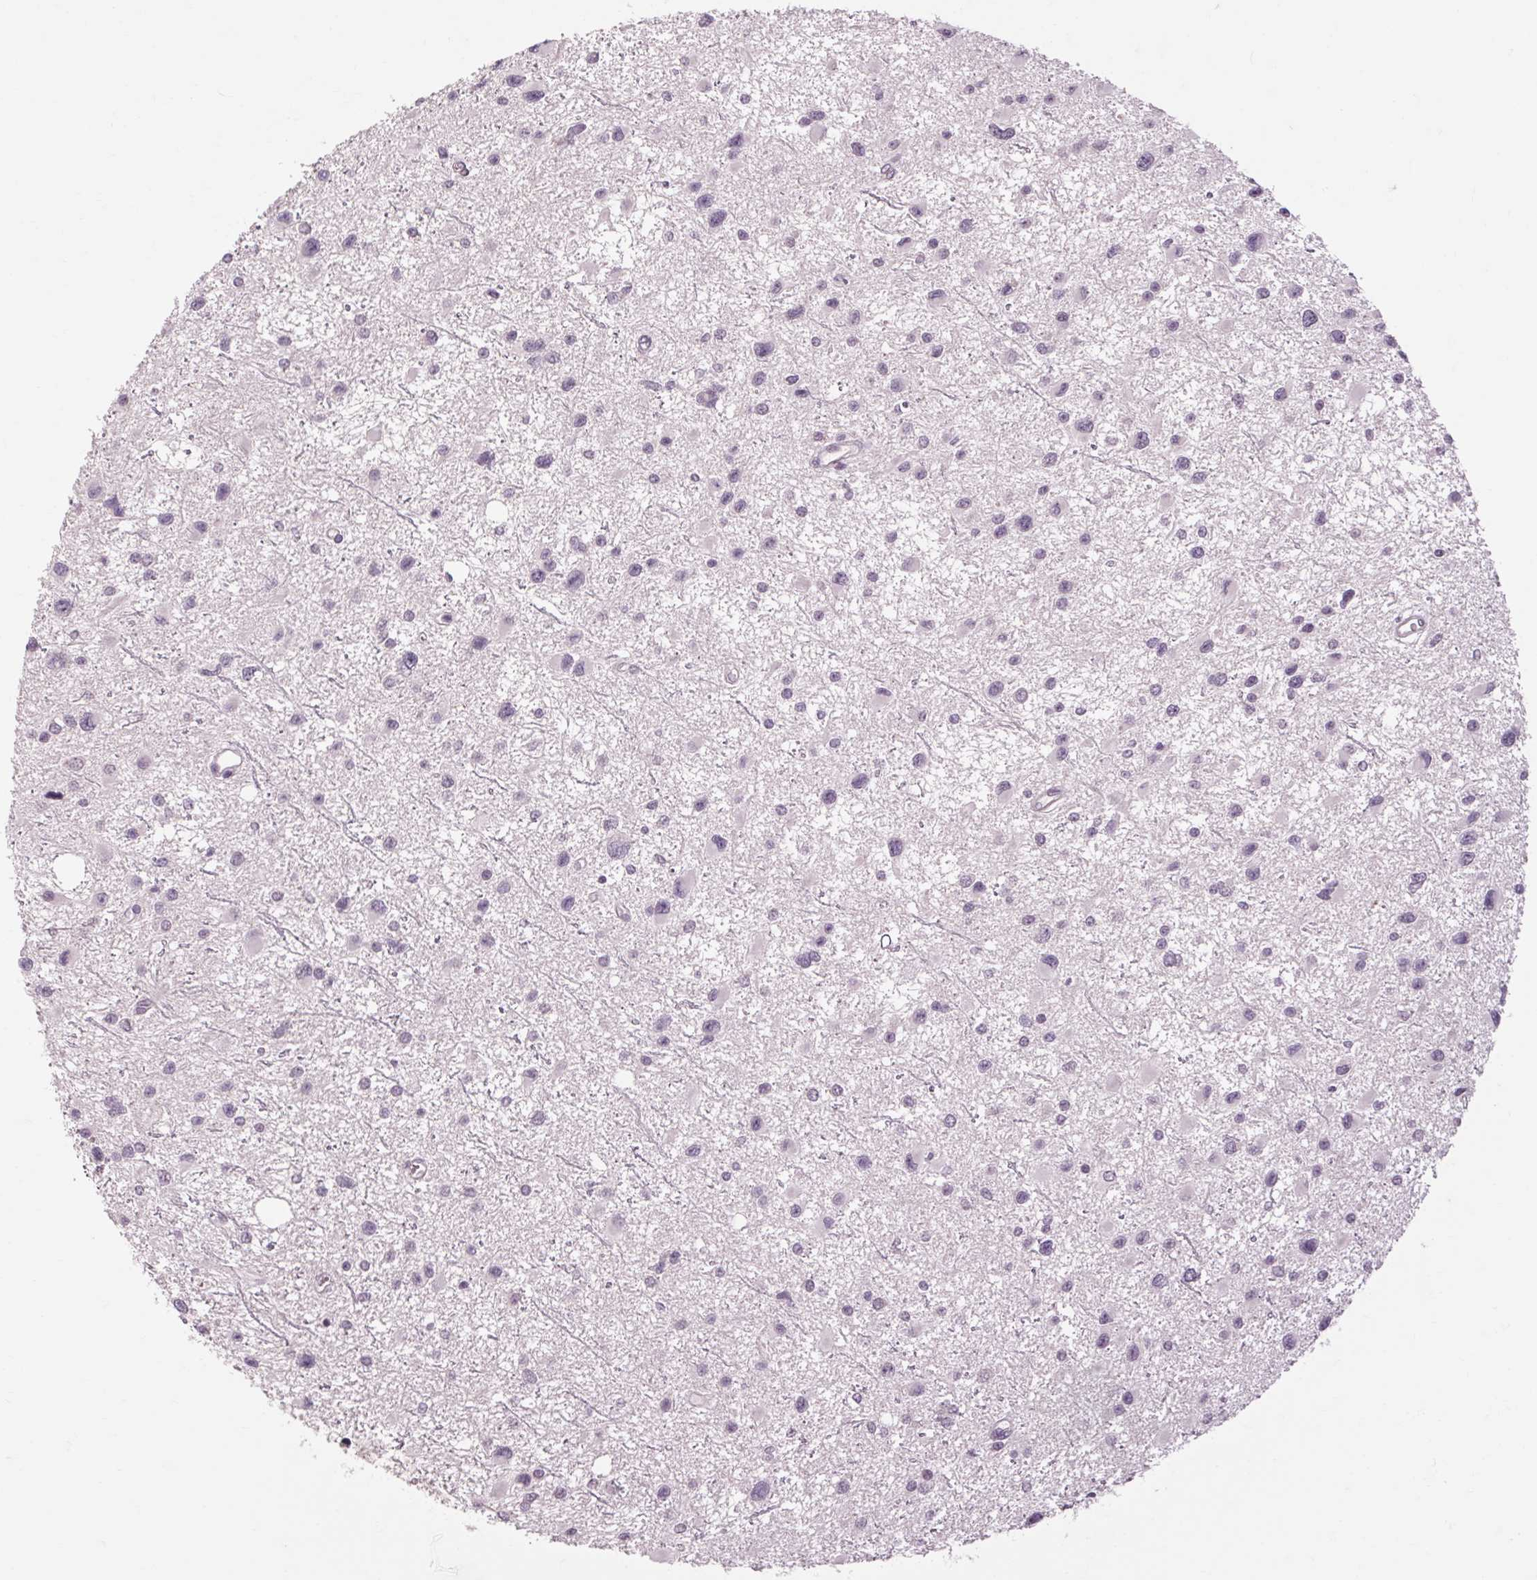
{"staining": {"intensity": "negative", "quantity": "none", "location": "none"}, "tissue": "glioma", "cell_type": "Tumor cells", "image_type": "cancer", "snomed": [{"axis": "morphology", "description": "Glioma, malignant, Low grade"}, {"axis": "topography", "description": "Brain"}], "caption": "High magnification brightfield microscopy of malignant glioma (low-grade) stained with DAB (3,3'-diaminobenzidine) (brown) and counterstained with hematoxylin (blue): tumor cells show no significant expression.", "gene": "POMC", "patient": {"sex": "female", "age": 32}}